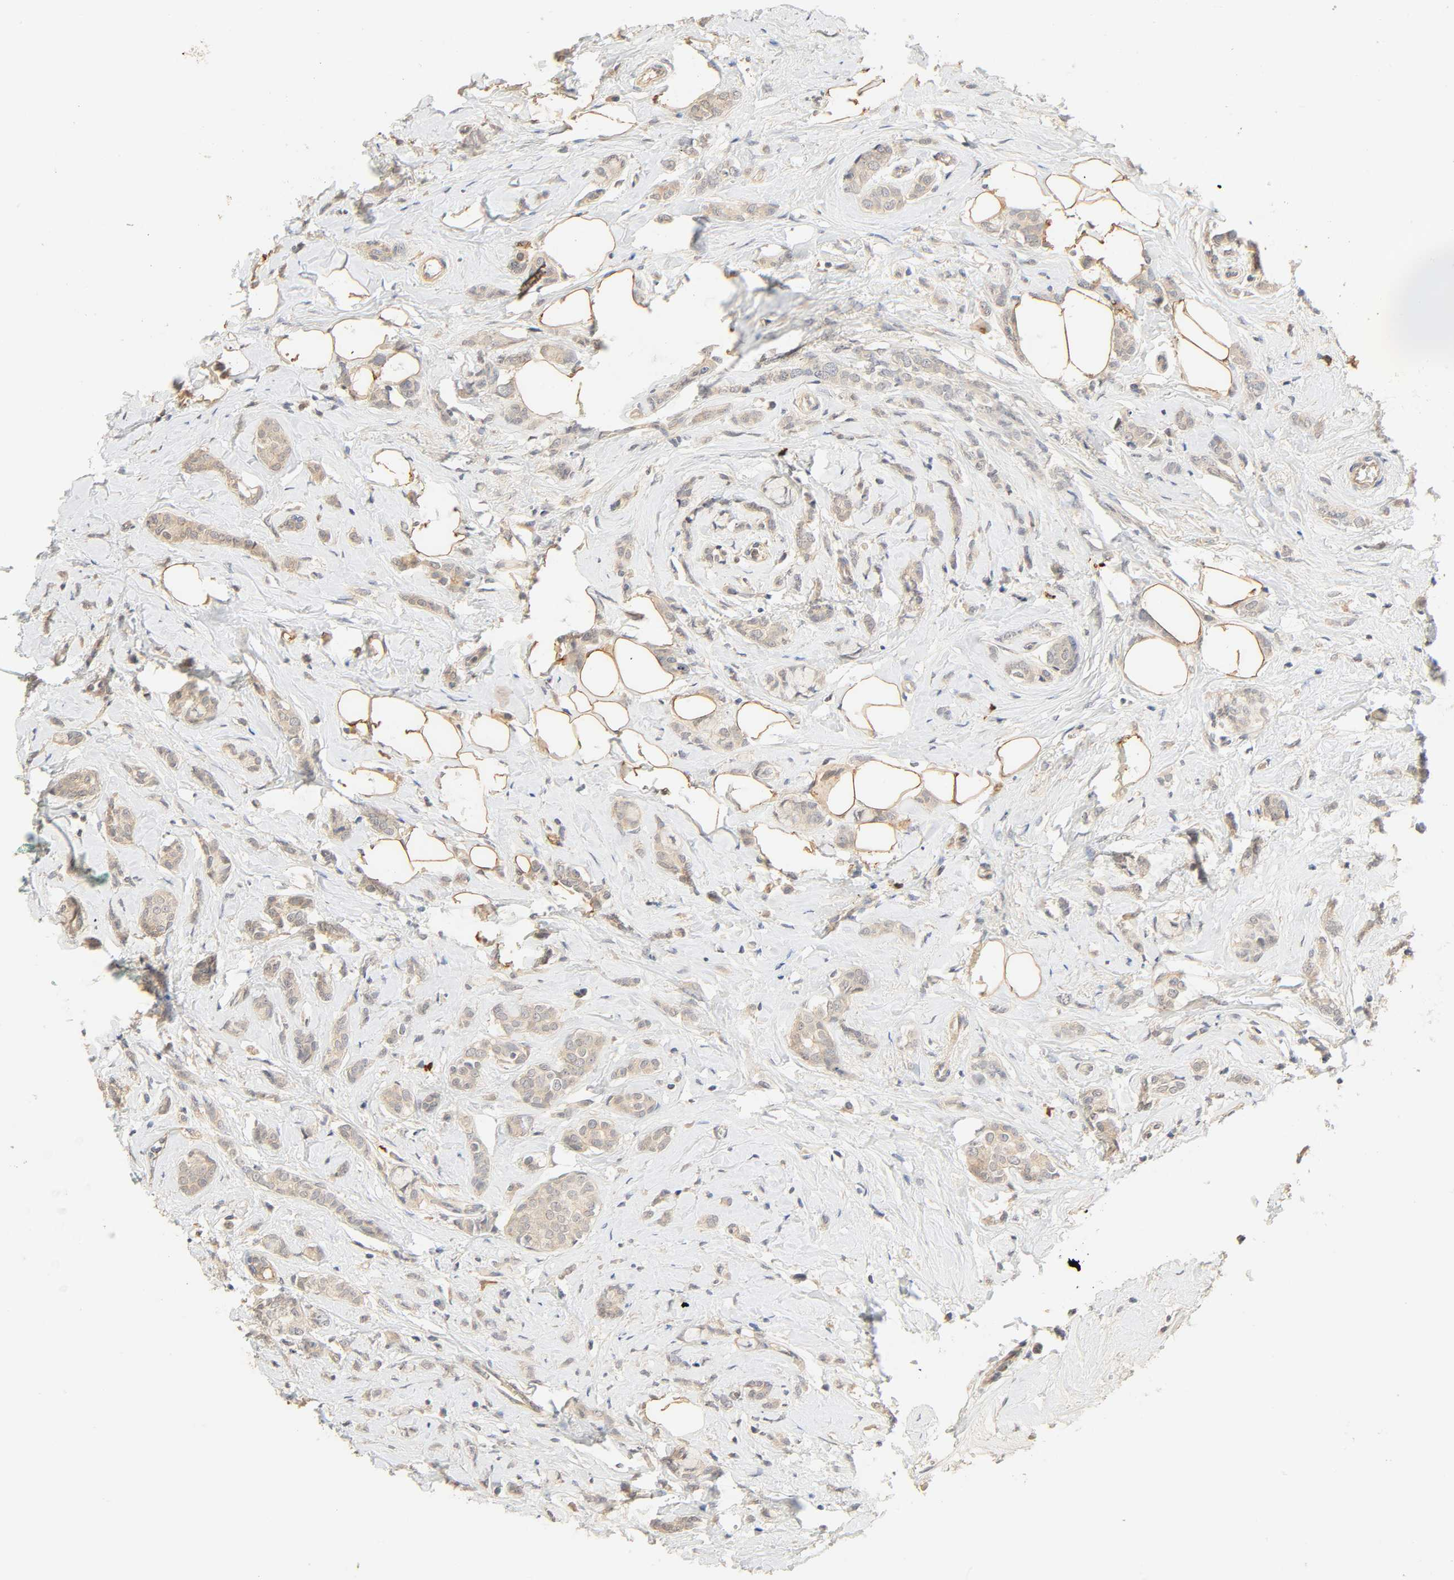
{"staining": {"intensity": "weak", "quantity": ">75%", "location": "cytoplasmic/membranous"}, "tissue": "breast cancer", "cell_type": "Tumor cells", "image_type": "cancer", "snomed": [{"axis": "morphology", "description": "Lobular carcinoma"}, {"axis": "topography", "description": "Breast"}], "caption": "Immunohistochemistry image of neoplastic tissue: lobular carcinoma (breast) stained using IHC displays low levels of weak protein expression localized specifically in the cytoplasmic/membranous of tumor cells, appearing as a cytoplasmic/membranous brown color.", "gene": "CACNA1G", "patient": {"sex": "female", "age": 60}}